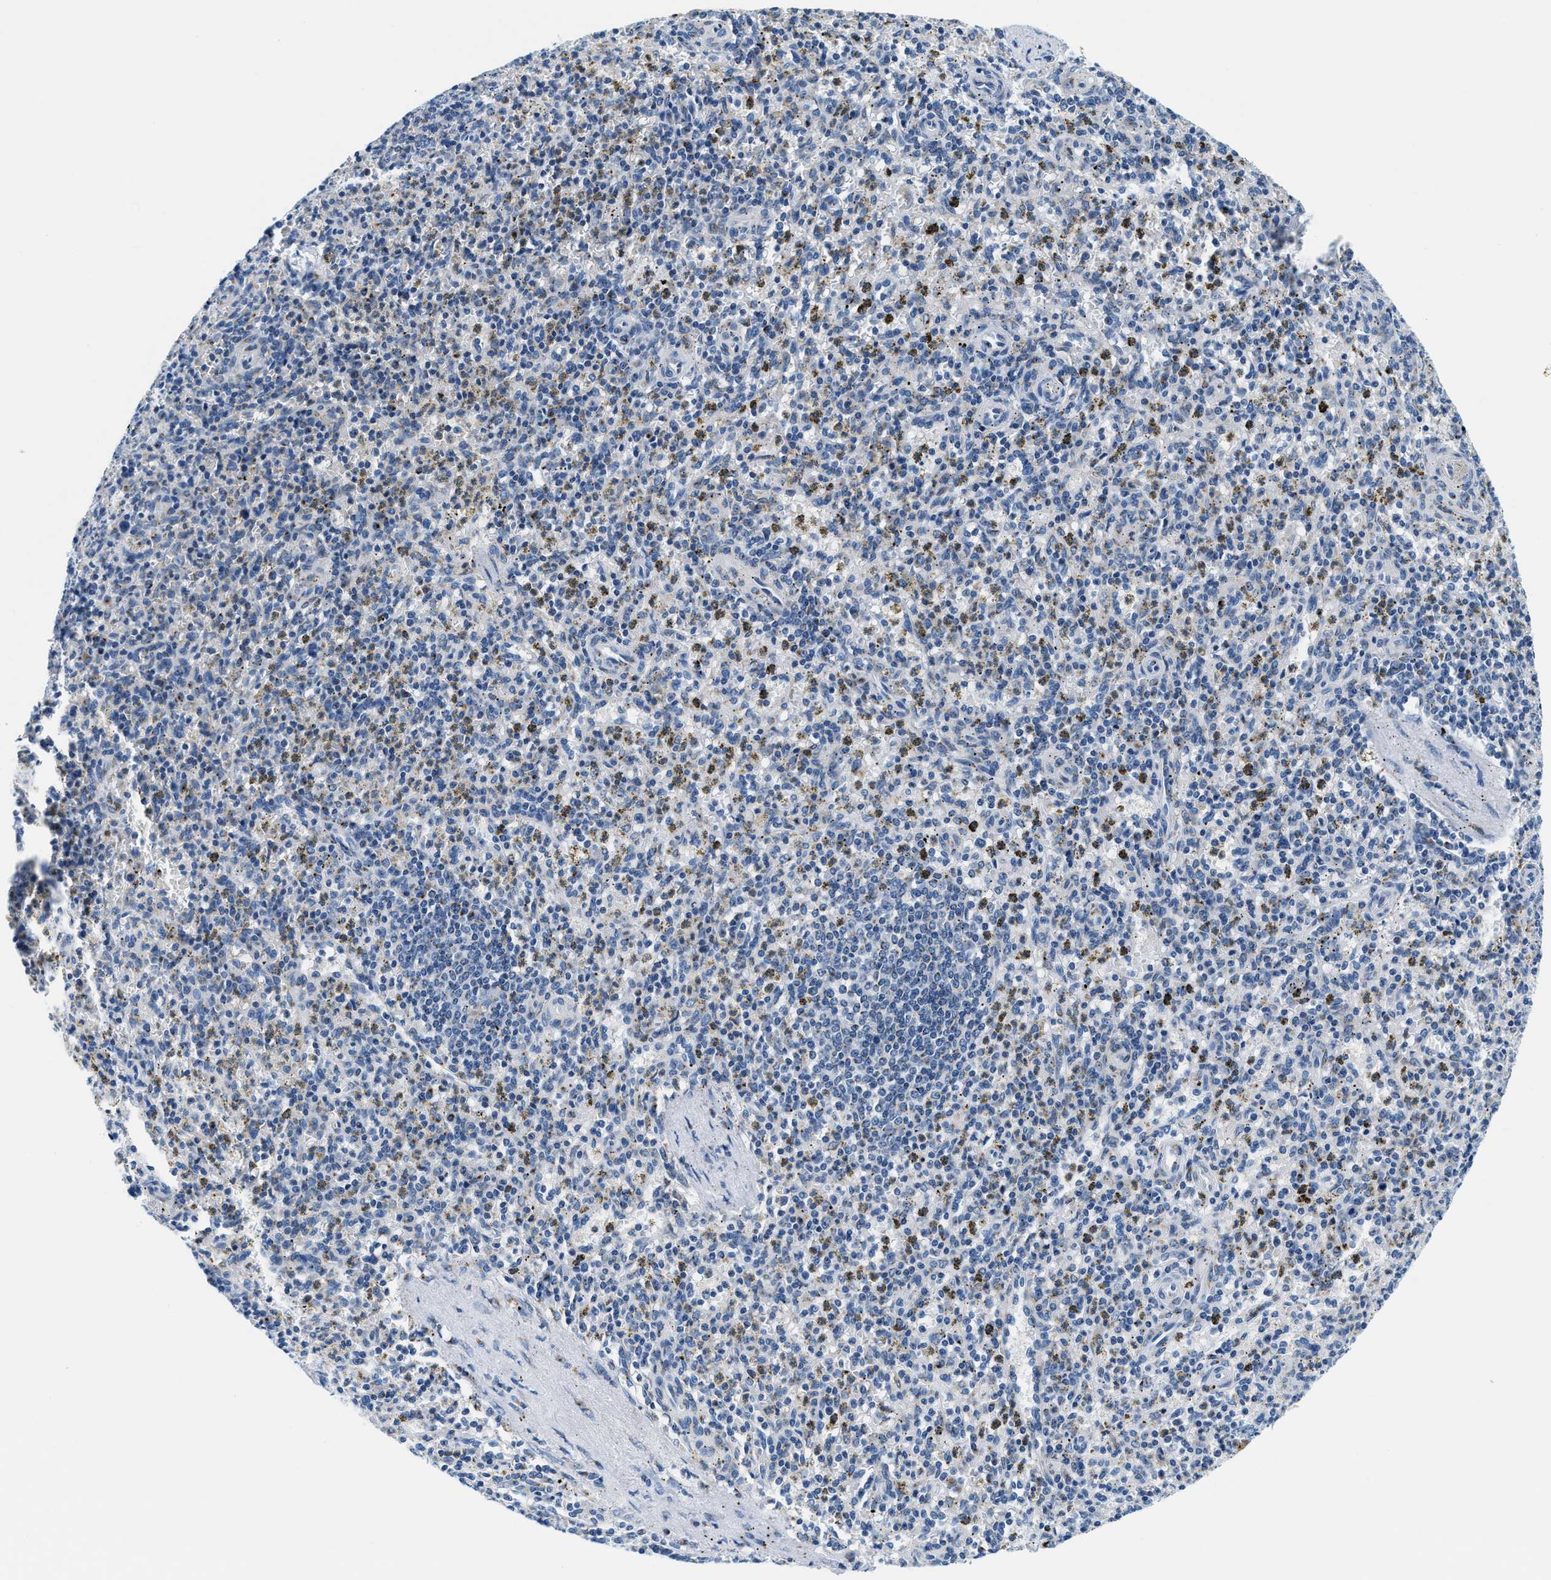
{"staining": {"intensity": "negative", "quantity": "none", "location": "none"}, "tissue": "spleen", "cell_type": "Cells in red pulp", "image_type": "normal", "snomed": [{"axis": "morphology", "description": "Normal tissue, NOS"}, {"axis": "topography", "description": "Spleen"}], "caption": "Cells in red pulp show no significant staining in normal spleen. The staining is performed using DAB brown chromogen with nuclei counter-stained in using hematoxylin.", "gene": "VPS53", "patient": {"sex": "male", "age": 72}}